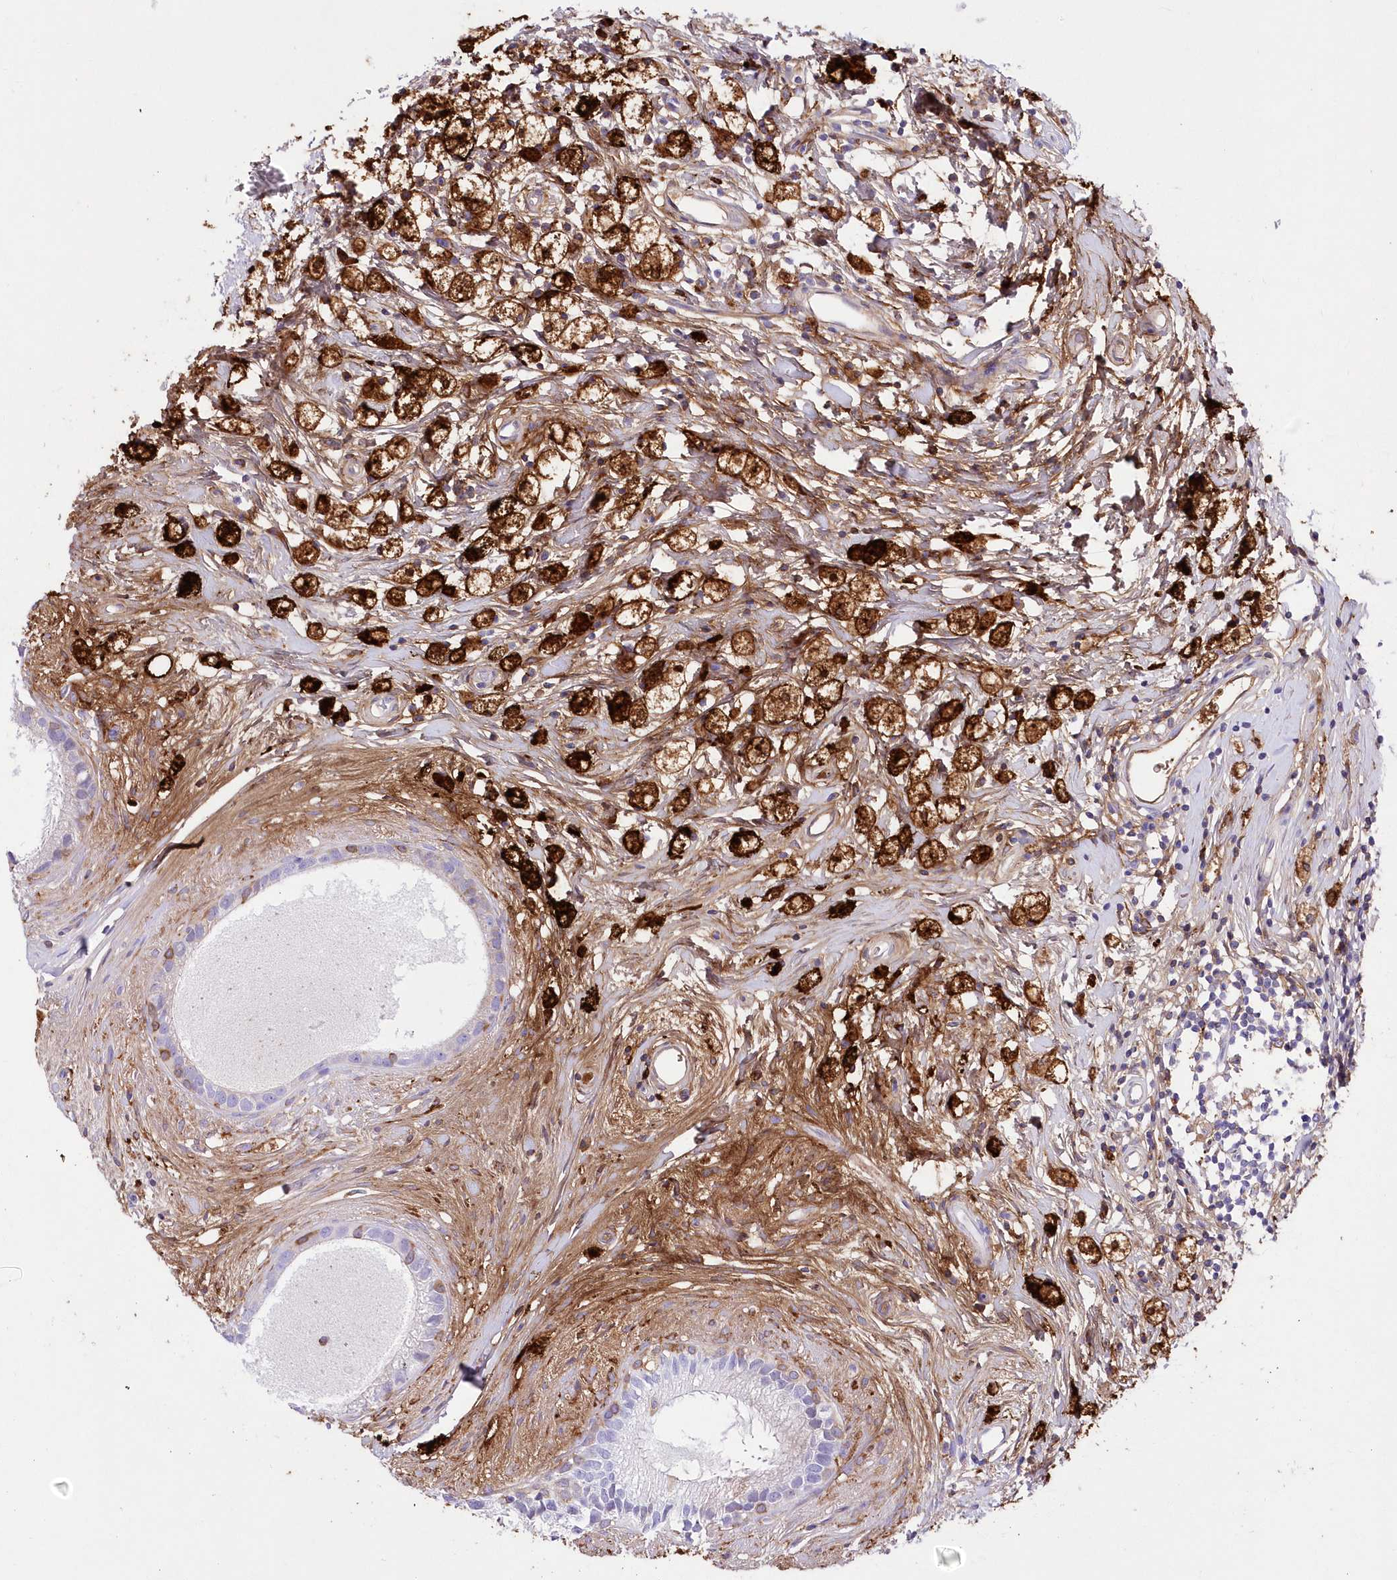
{"staining": {"intensity": "moderate", "quantity": "<25%", "location": "cytoplasmic/membranous"}, "tissue": "epididymis", "cell_type": "Glandular cells", "image_type": "normal", "snomed": [{"axis": "morphology", "description": "Normal tissue, NOS"}, {"axis": "topography", "description": "Epididymis"}], "caption": "This photomicrograph displays IHC staining of normal human epididymis, with low moderate cytoplasmic/membranous staining in about <25% of glandular cells.", "gene": "DNAJC19", "patient": {"sex": "male", "age": 80}}